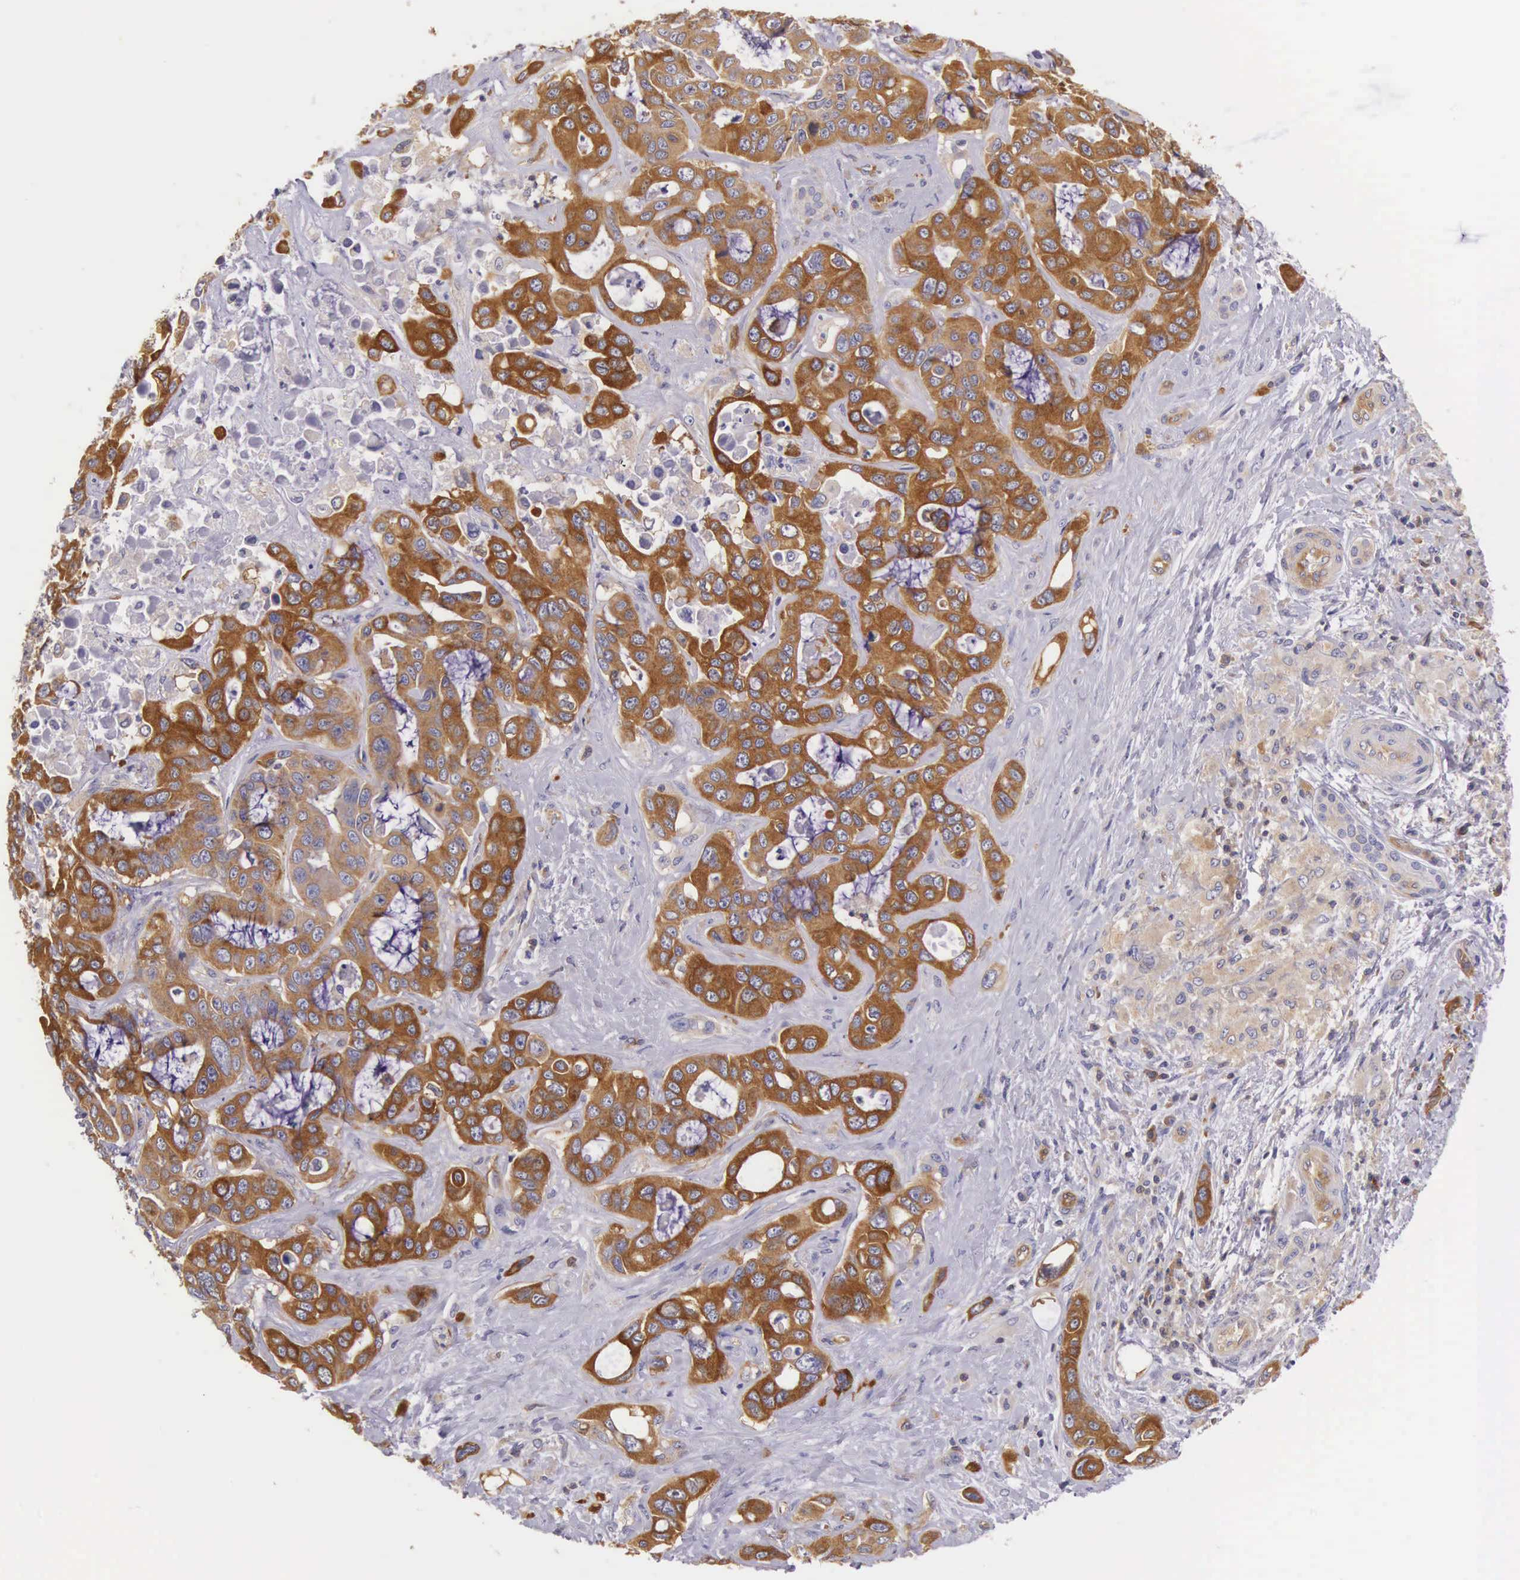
{"staining": {"intensity": "strong", "quantity": ">75%", "location": "cytoplasmic/membranous"}, "tissue": "liver cancer", "cell_type": "Tumor cells", "image_type": "cancer", "snomed": [{"axis": "morphology", "description": "Cholangiocarcinoma"}, {"axis": "topography", "description": "Liver"}], "caption": "Cholangiocarcinoma (liver) was stained to show a protein in brown. There is high levels of strong cytoplasmic/membranous positivity in about >75% of tumor cells. (DAB (3,3'-diaminobenzidine) = brown stain, brightfield microscopy at high magnification).", "gene": "OSBPL3", "patient": {"sex": "female", "age": 79}}